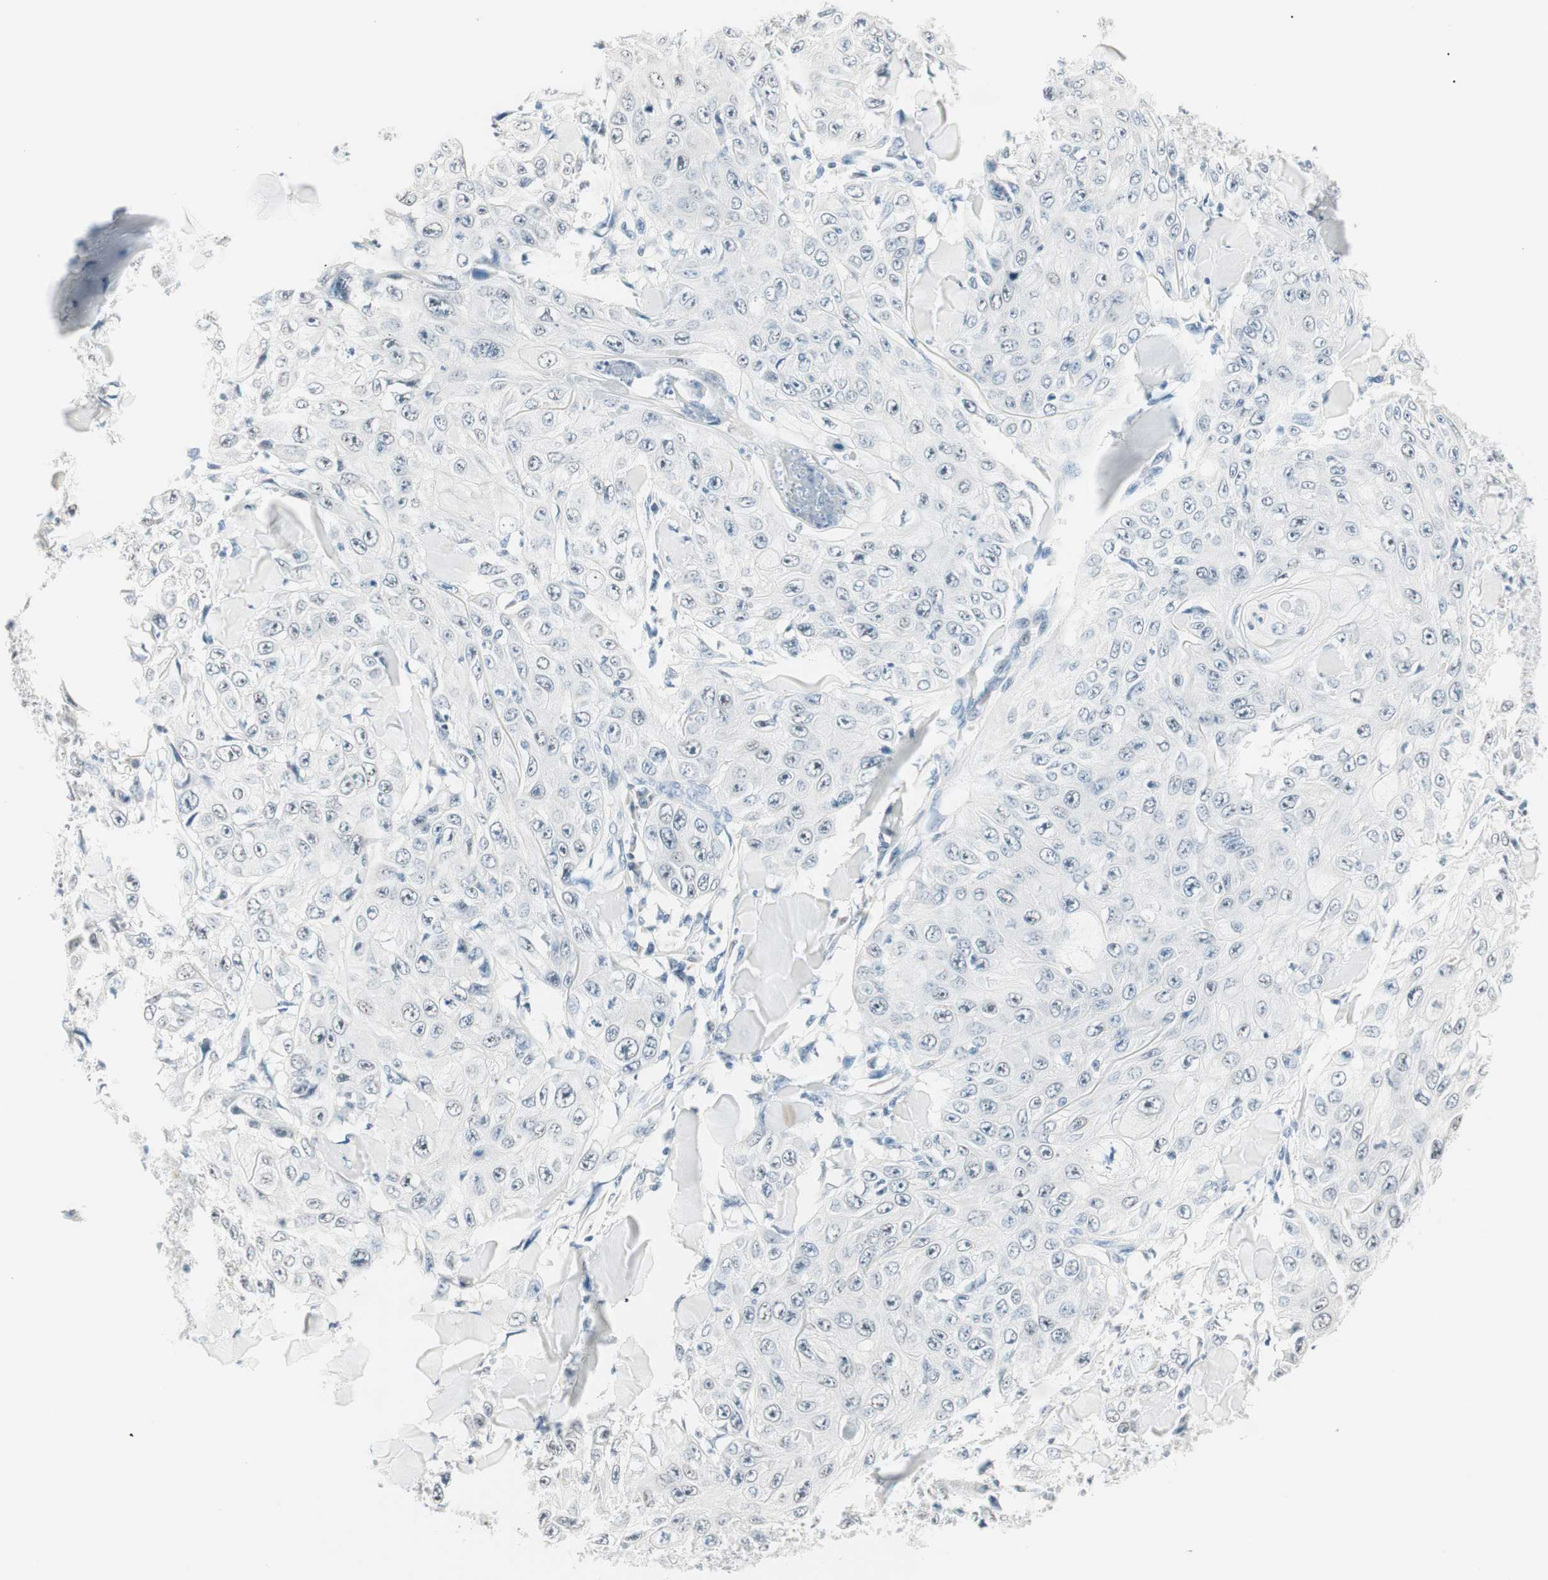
{"staining": {"intensity": "negative", "quantity": "none", "location": "none"}, "tissue": "skin cancer", "cell_type": "Tumor cells", "image_type": "cancer", "snomed": [{"axis": "morphology", "description": "Squamous cell carcinoma, NOS"}, {"axis": "topography", "description": "Skin"}], "caption": "Tumor cells are negative for protein expression in human squamous cell carcinoma (skin).", "gene": "HOXB13", "patient": {"sex": "male", "age": 86}}